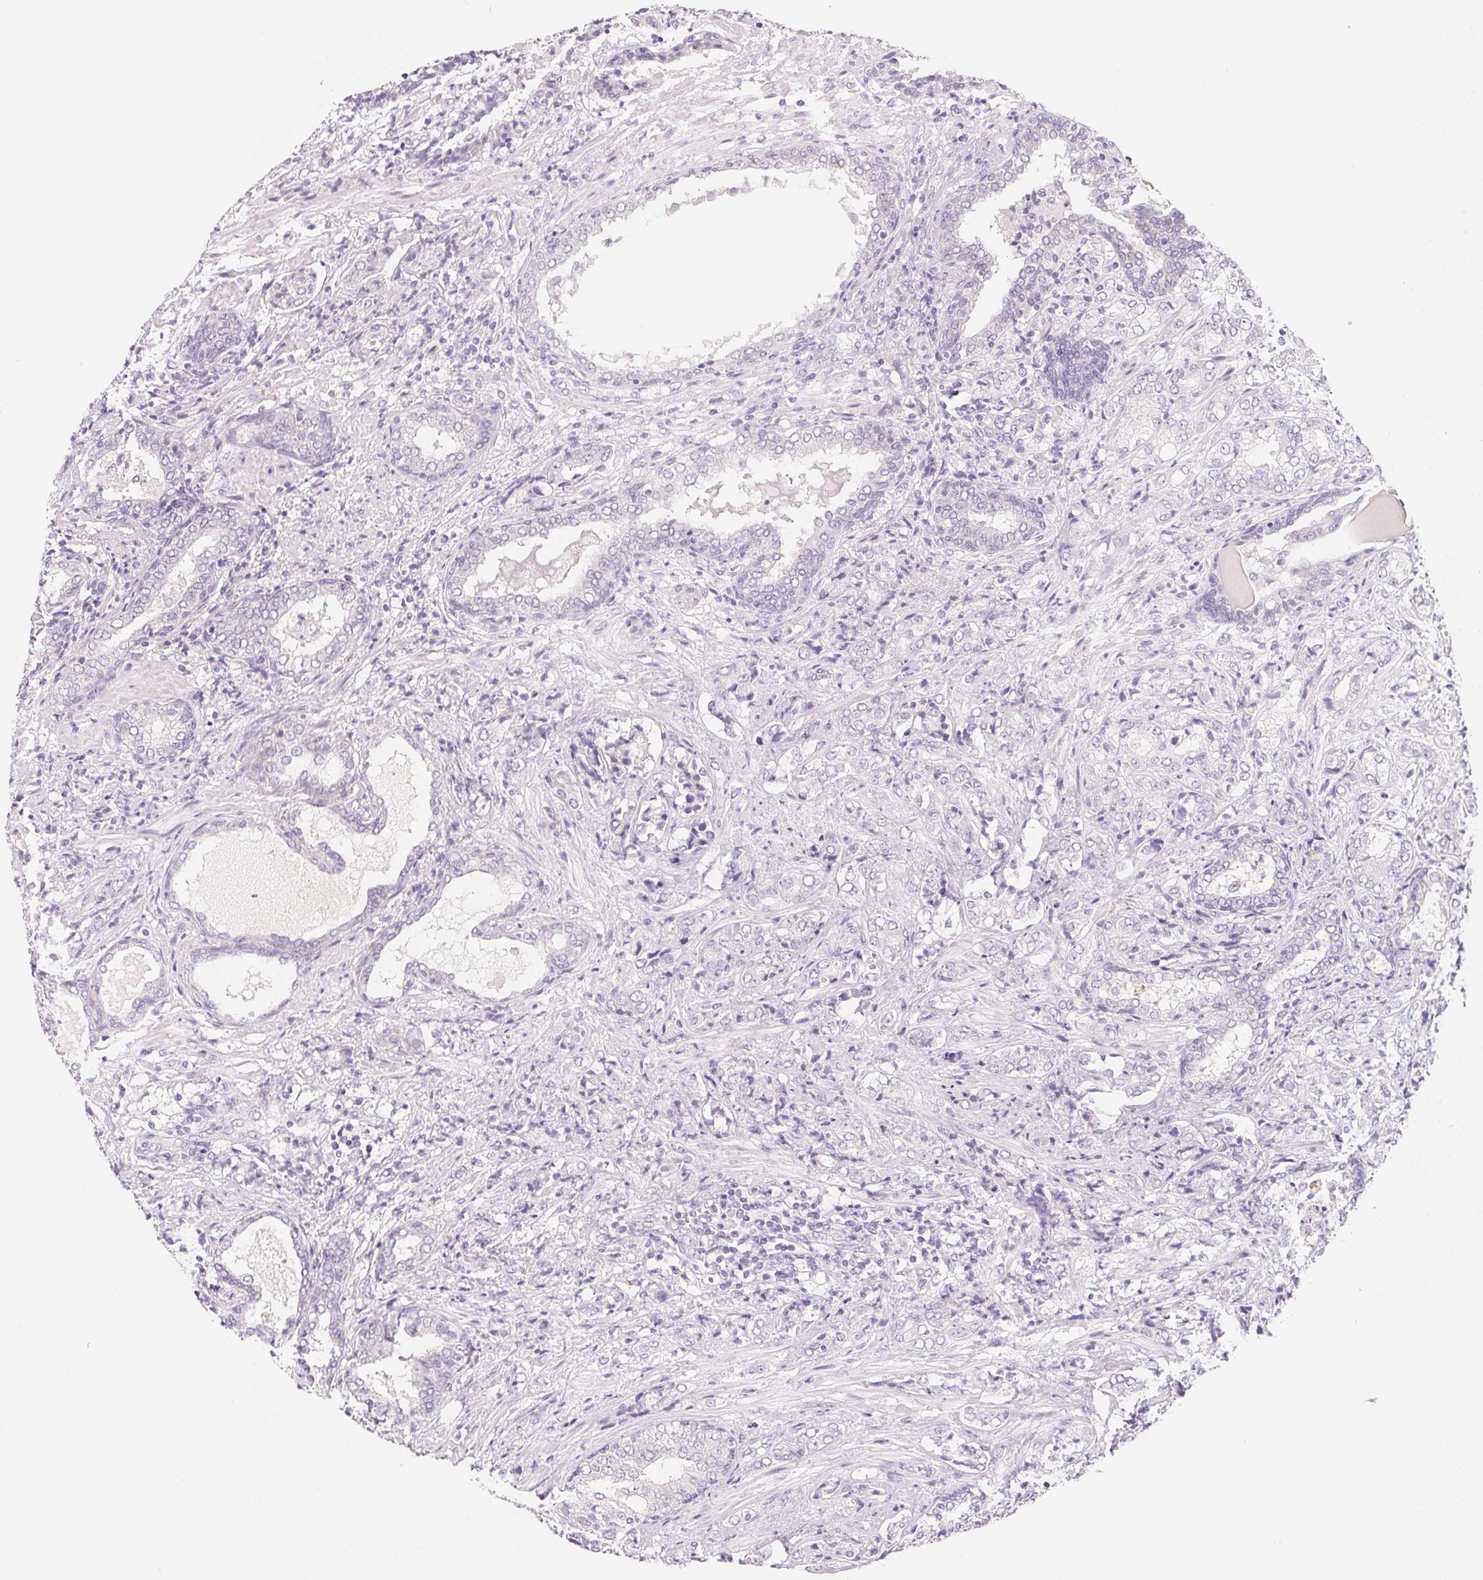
{"staining": {"intensity": "negative", "quantity": "none", "location": "none"}, "tissue": "prostate cancer", "cell_type": "Tumor cells", "image_type": "cancer", "snomed": [{"axis": "morphology", "description": "Adenocarcinoma, High grade"}, {"axis": "topography", "description": "Prostate"}], "caption": "There is no significant positivity in tumor cells of adenocarcinoma (high-grade) (prostate). (Brightfield microscopy of DAB (3,3'-diaminobenzidine) IHC at high magnification).", "gene": "MCOLN3", "patient": {"sex": "male", "age": 62}}